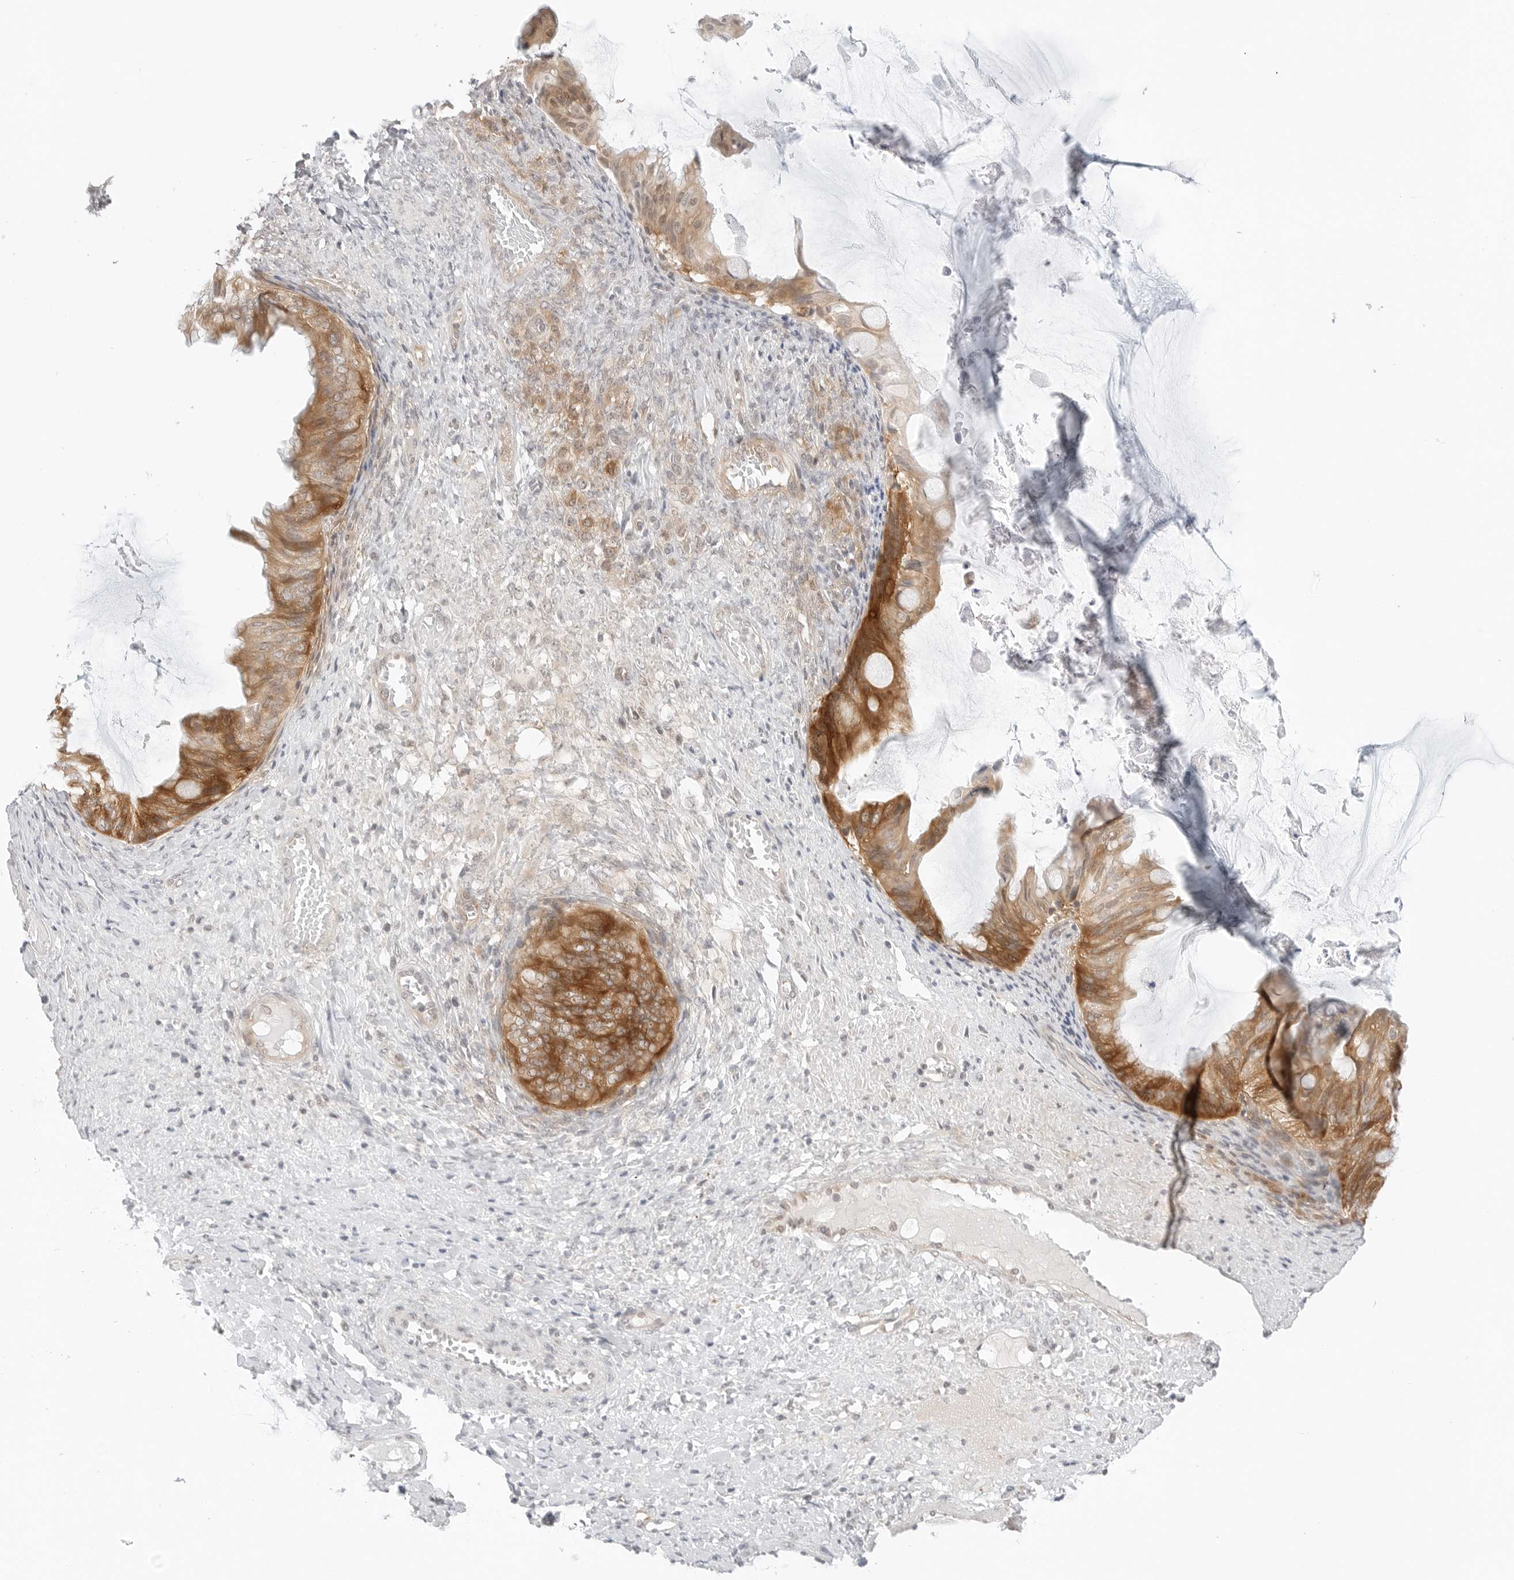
{"staining": {"intensity": "moderate", "quantity": ">75%", "location": "cytoplasmic/membranous"}, "tissue": "ovarian cancer", "cell_type": "Tumor cells", "image_type": "cancer", "snomed": [{"axis": "morphology", "description": "Cystadenocarcinoma, mucinous, NOS"}, {"axis": "topography", "description": "Ovary"}], "caption": "IHC (DAB (3,3'-diaminobenzidine)) staining of ovarian cancer (mucinous cystadenocarcinoma) exhibits moderate cytoplasmic/membranous protein expression in about >75% of tumor cells. The protein is stained brown, and the nuclei are stained in blue (DAB (3,3'-diaminobenzidine) IHC with brightfield microscopy, high magnification).", "gene": "NUDC", "patient": {"sex": "female", "age": 61}}